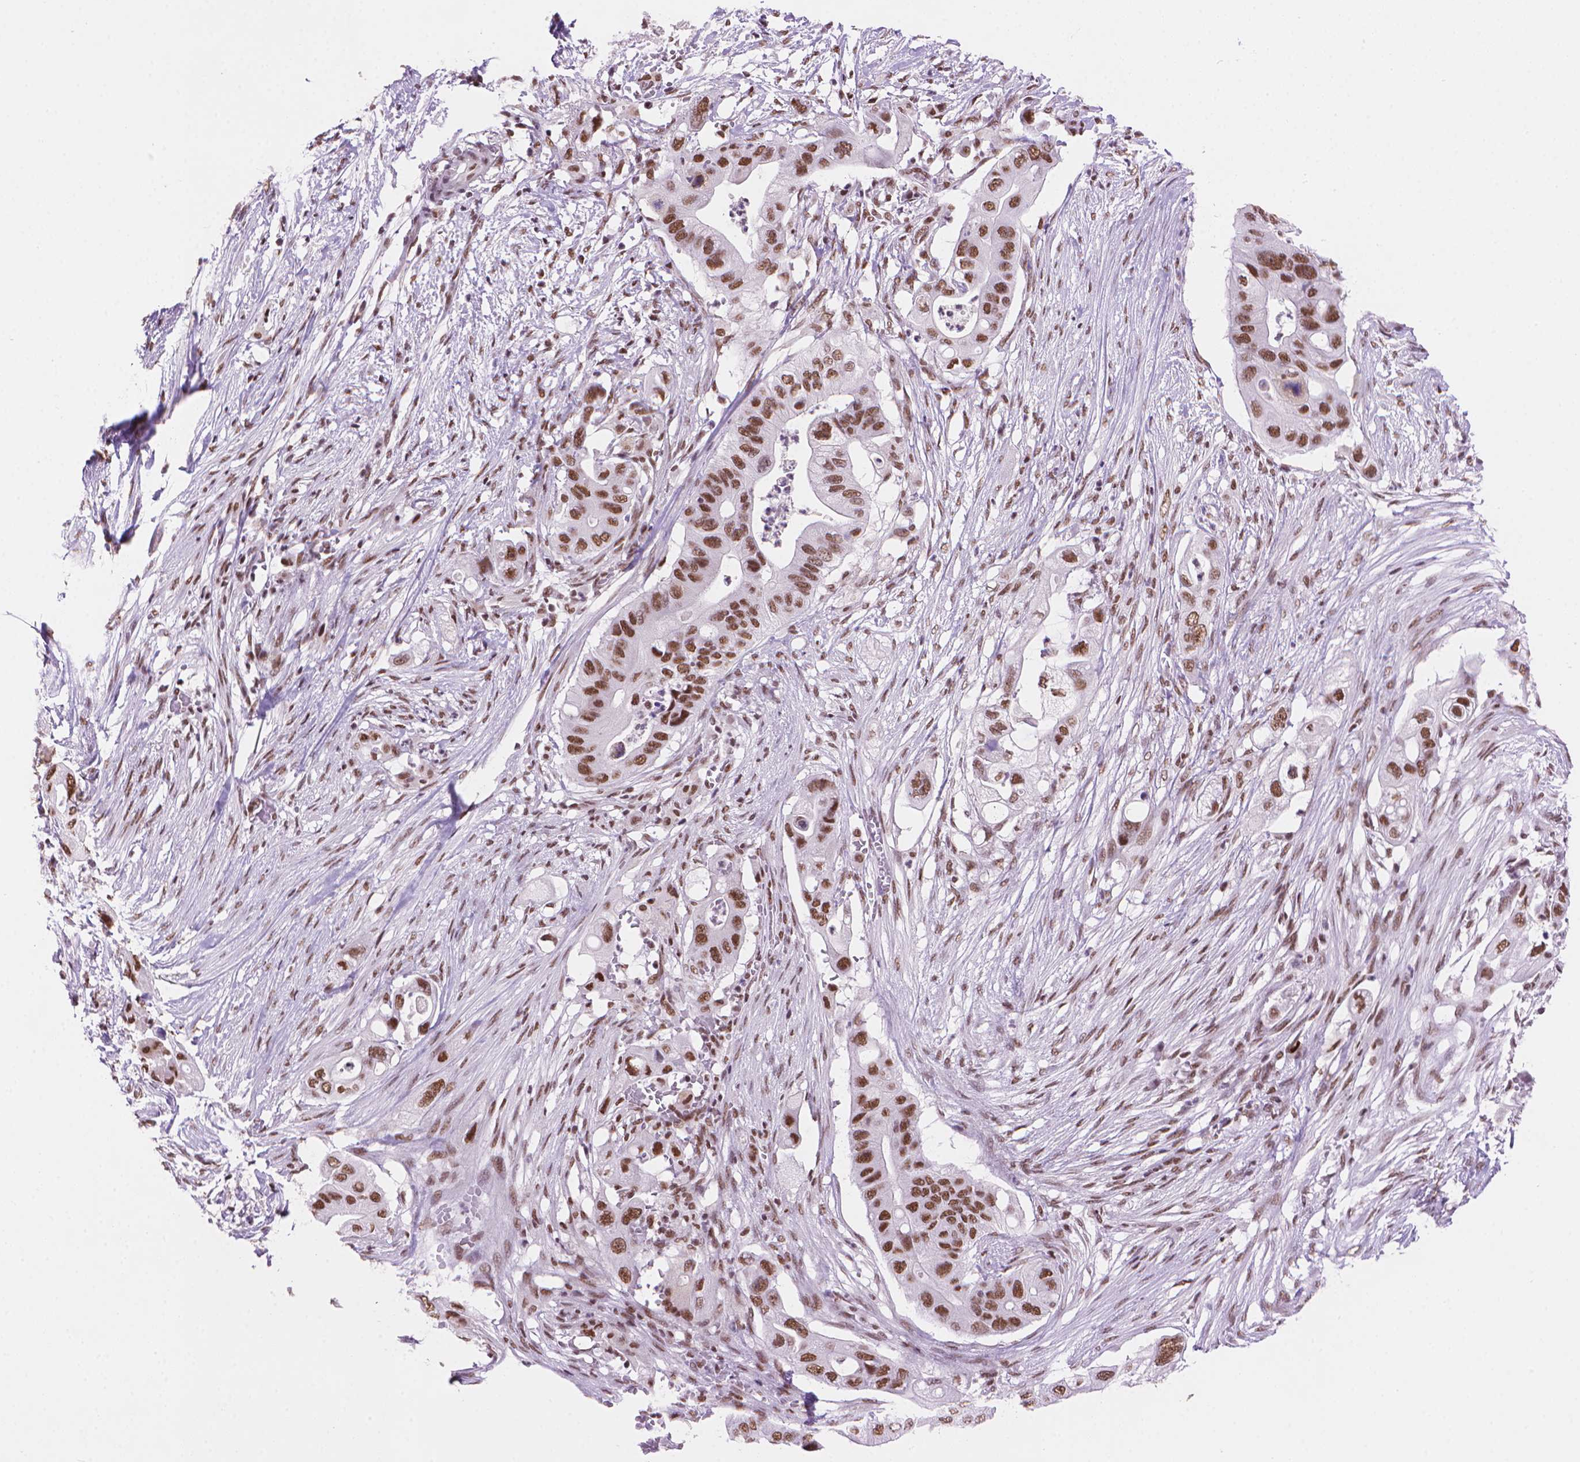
{"staining": {"intensity": "moderate", "quantity": ">75%", "location": "nuclear"}, "tissue": "pancreatic cancer", "cell_type": "Tumor cells", "image_type": "cancer", "snomed": [{"axis": "morphology", "description": "Adenocarcinoma, NOS"}, {"axis": "topography", "description": "Pancreas"}], "caption": "Immunohistochemistry (DAB (3,3'-diaminobenzidine)) staining of human adenocarcinoma (pancreatic) shows moderate nuclear protein positivity in about >75% of tumor cells.", "gene": "RPA4", "patient": {"sex": "female", "age": 72}}